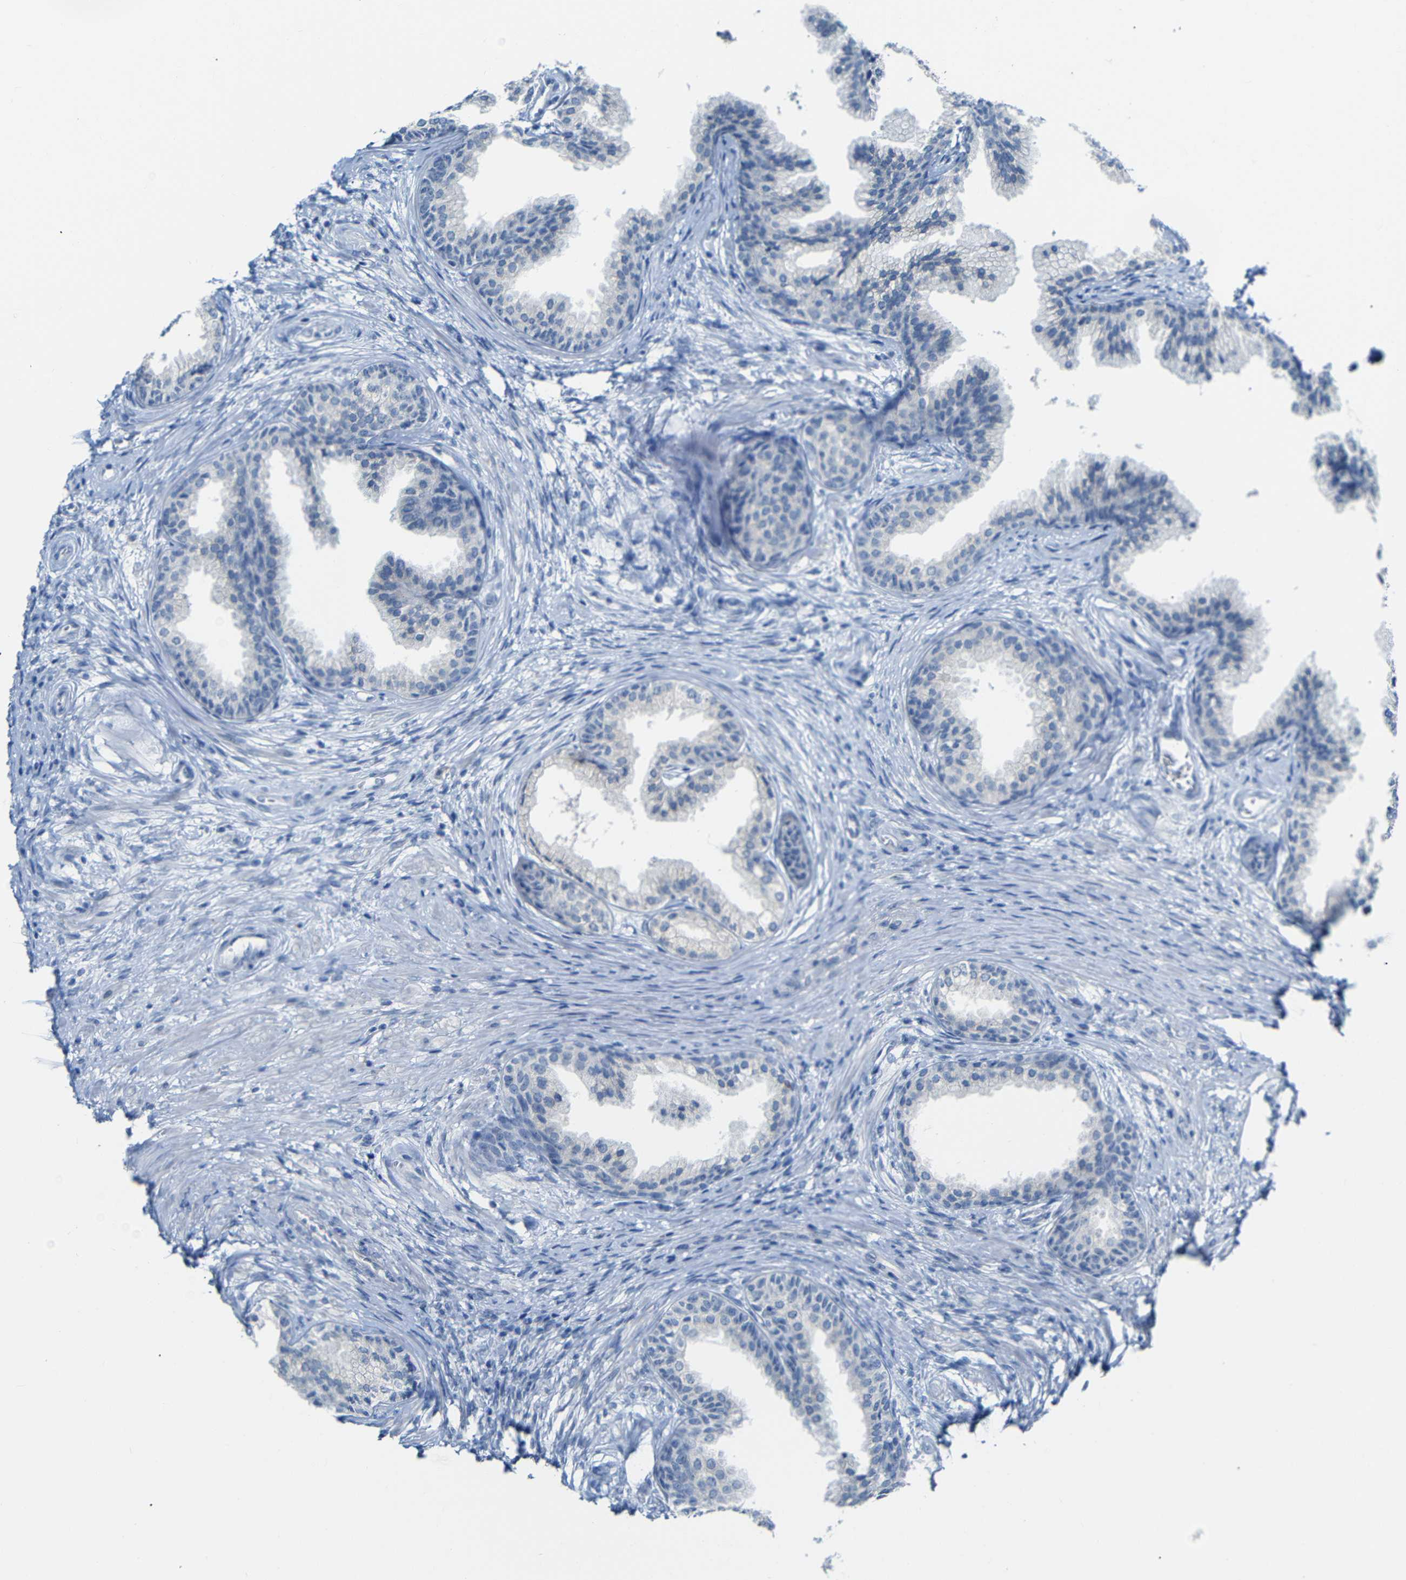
{"staining": {"intensity": "moderate", "quantity": "<25%", "location": "cytoplasmic/membranous"}, "tissue": "prostate", "cell_type": "Glandular cells", "image_type": "normal", "snomed": [{"axis": "morphology", "description": "Normal tissue, NOS"}, {"axis": "topography", "description": "Prostate"}], "caption": "Prostate was stained to show a protein in brown. There is low levels of moderate cytoplasmic/membranous positivity in approximately <25% of glandular cells.", "gene": "C15orf48", "patient": {"sex": "male", "age": 76}}